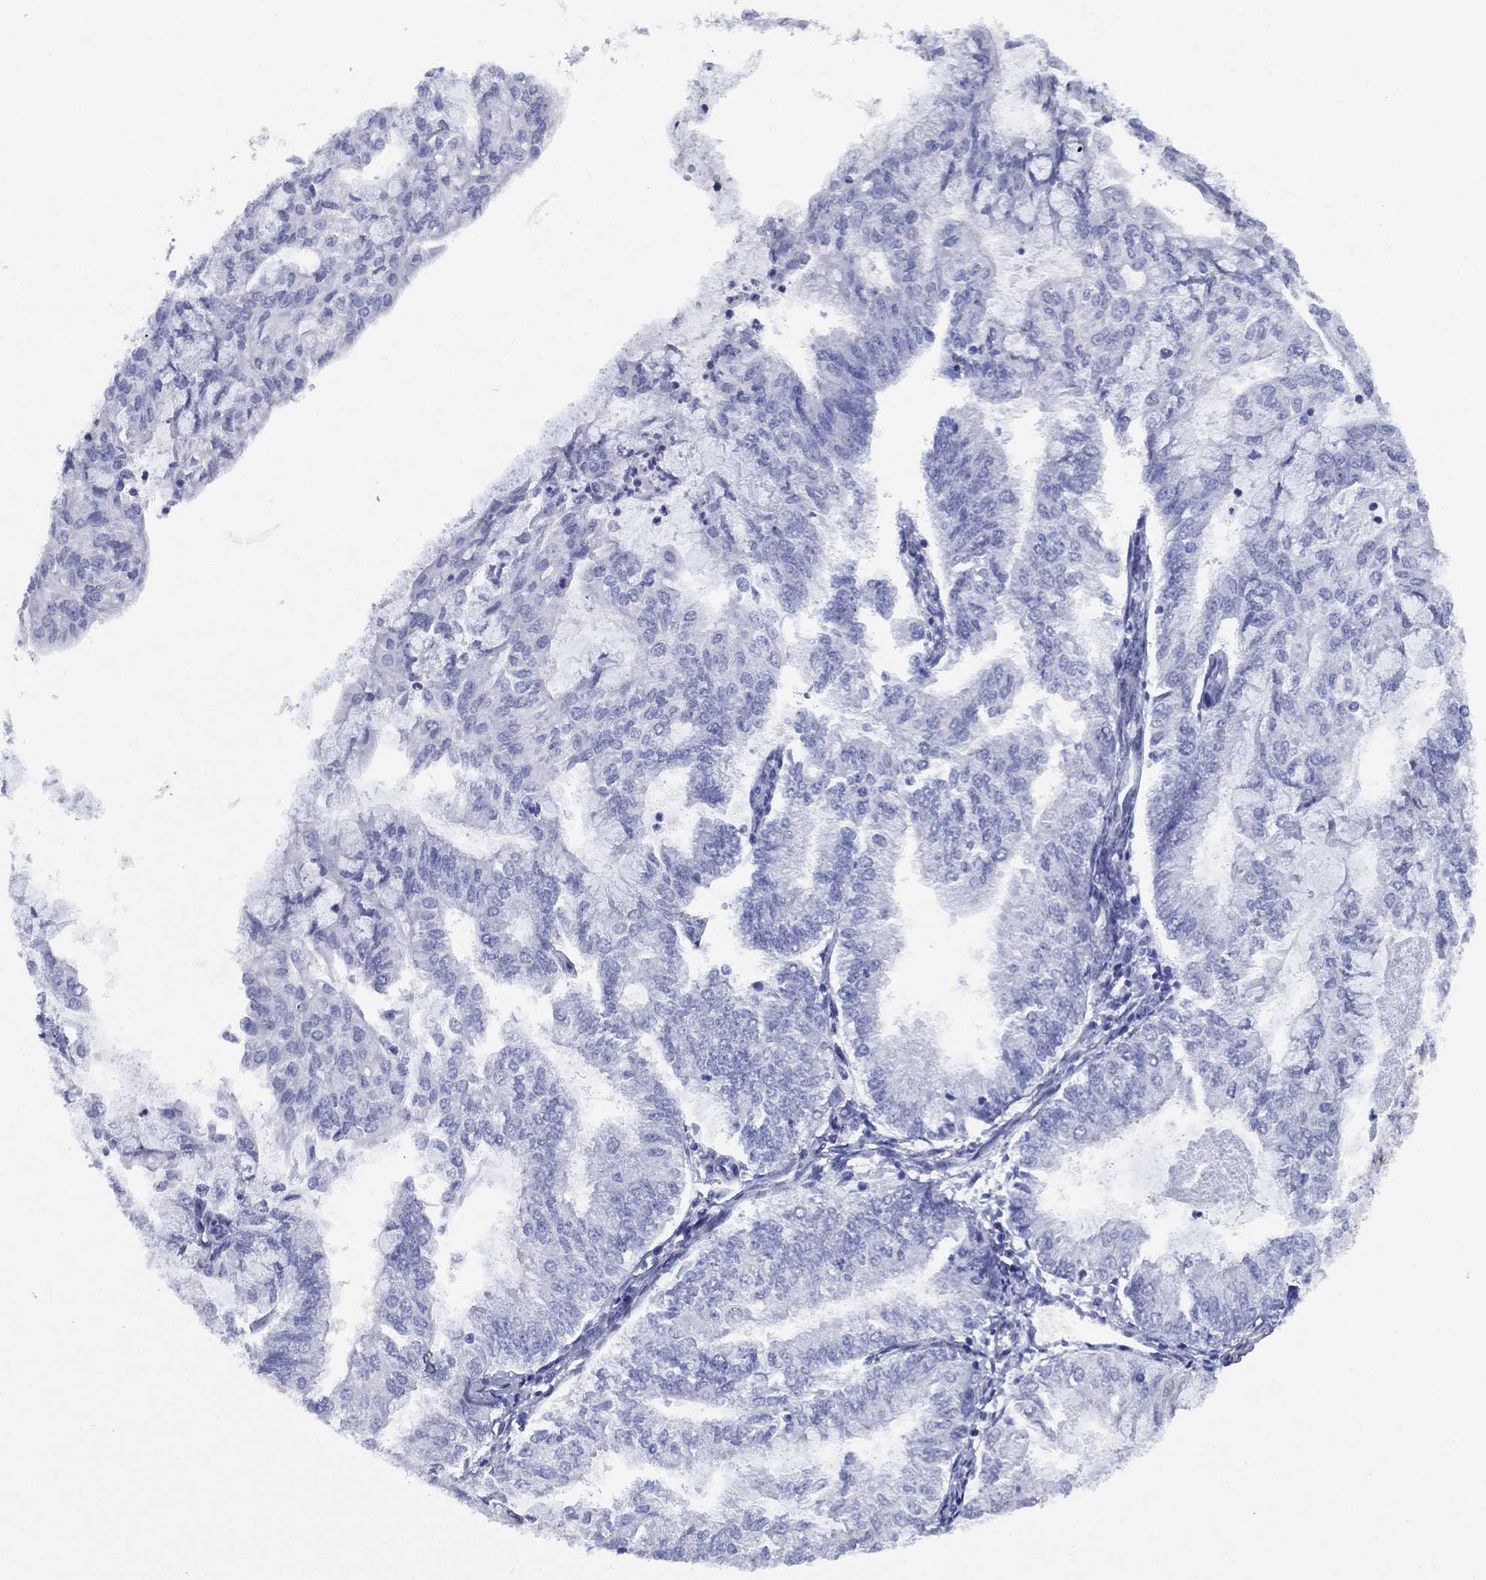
{"staining": {"intensity": "negative", "quantity": "none", "location": "none"}, "tissue": "endometrial cancer", "cell_type": "Tumor cells", "image_type": "cancer", "snomed": [{"axis": "morphology", "description": "Adenocarcinoma, NOS"}, {"axis": "topography", "description": "Endometrium"}], "caption": "Immunohistochemistry (IHC) micrograph of neoplastic tissue: human adenocarcinoma (endometrial) stained with DAB demonstrates no significant protein staining in tumor cells.", "gene": "MAS1", "patient": {"sex": "female", "age": 59}}